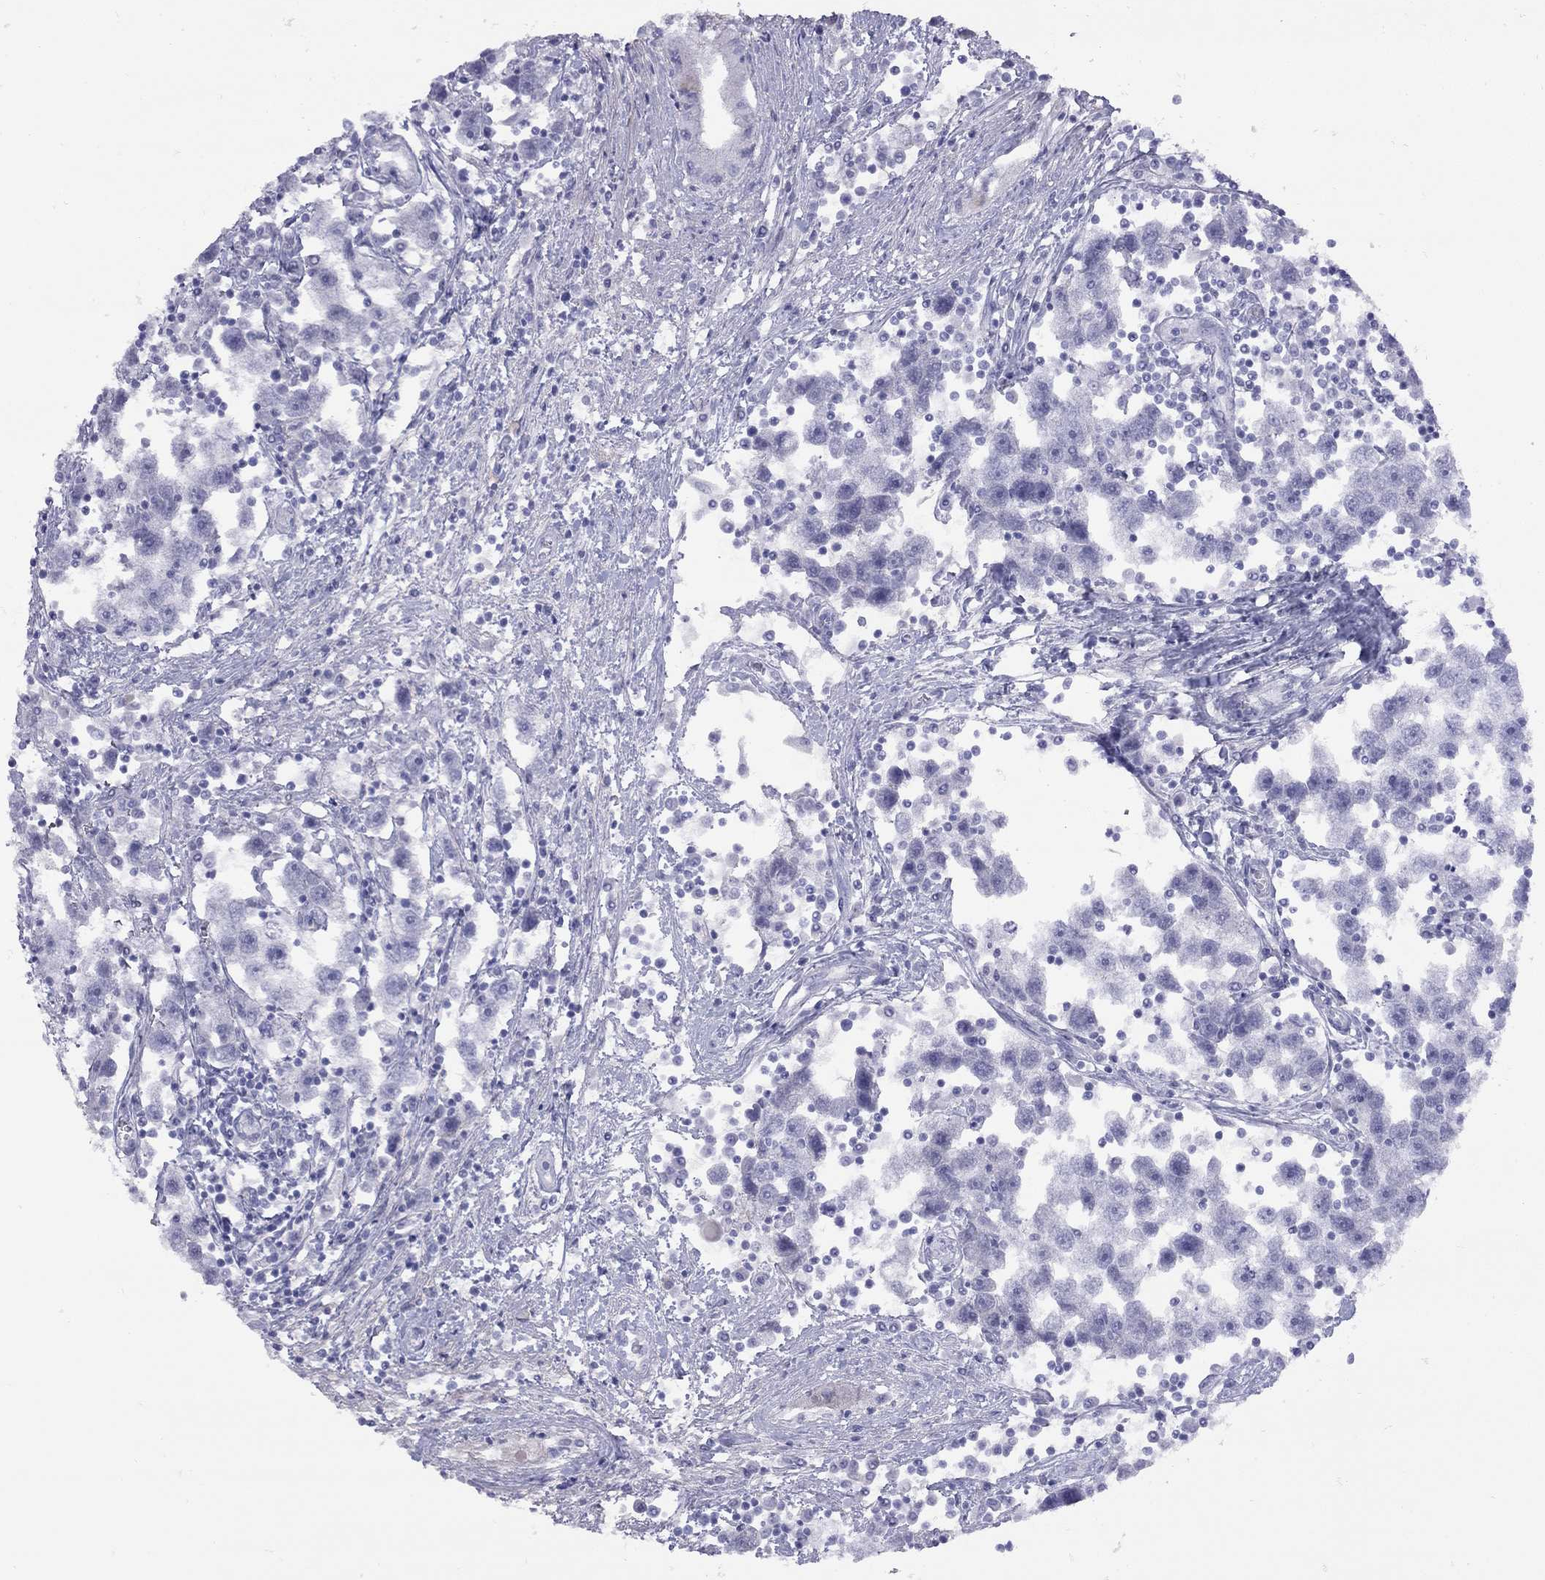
{"staining": {"intensity": "negative", "quantity": "none", "location": "none"}, "tissue": "testis cancer", "cell_type": "Tumor cells", "image_type": "cancer", "snomed": [{"axis": "morphology", "description": "Seminoma, NOS"}, {"axis": "topography", "description": "Testis"}], "caption": "Immunohistochemistry histopathology image of testis cancer (seminoma) stained for a protein (brown), which shows no positivity in tumor cells.", "gene": "GRIA2", "patient": {"sex": "male", "age": 30}}